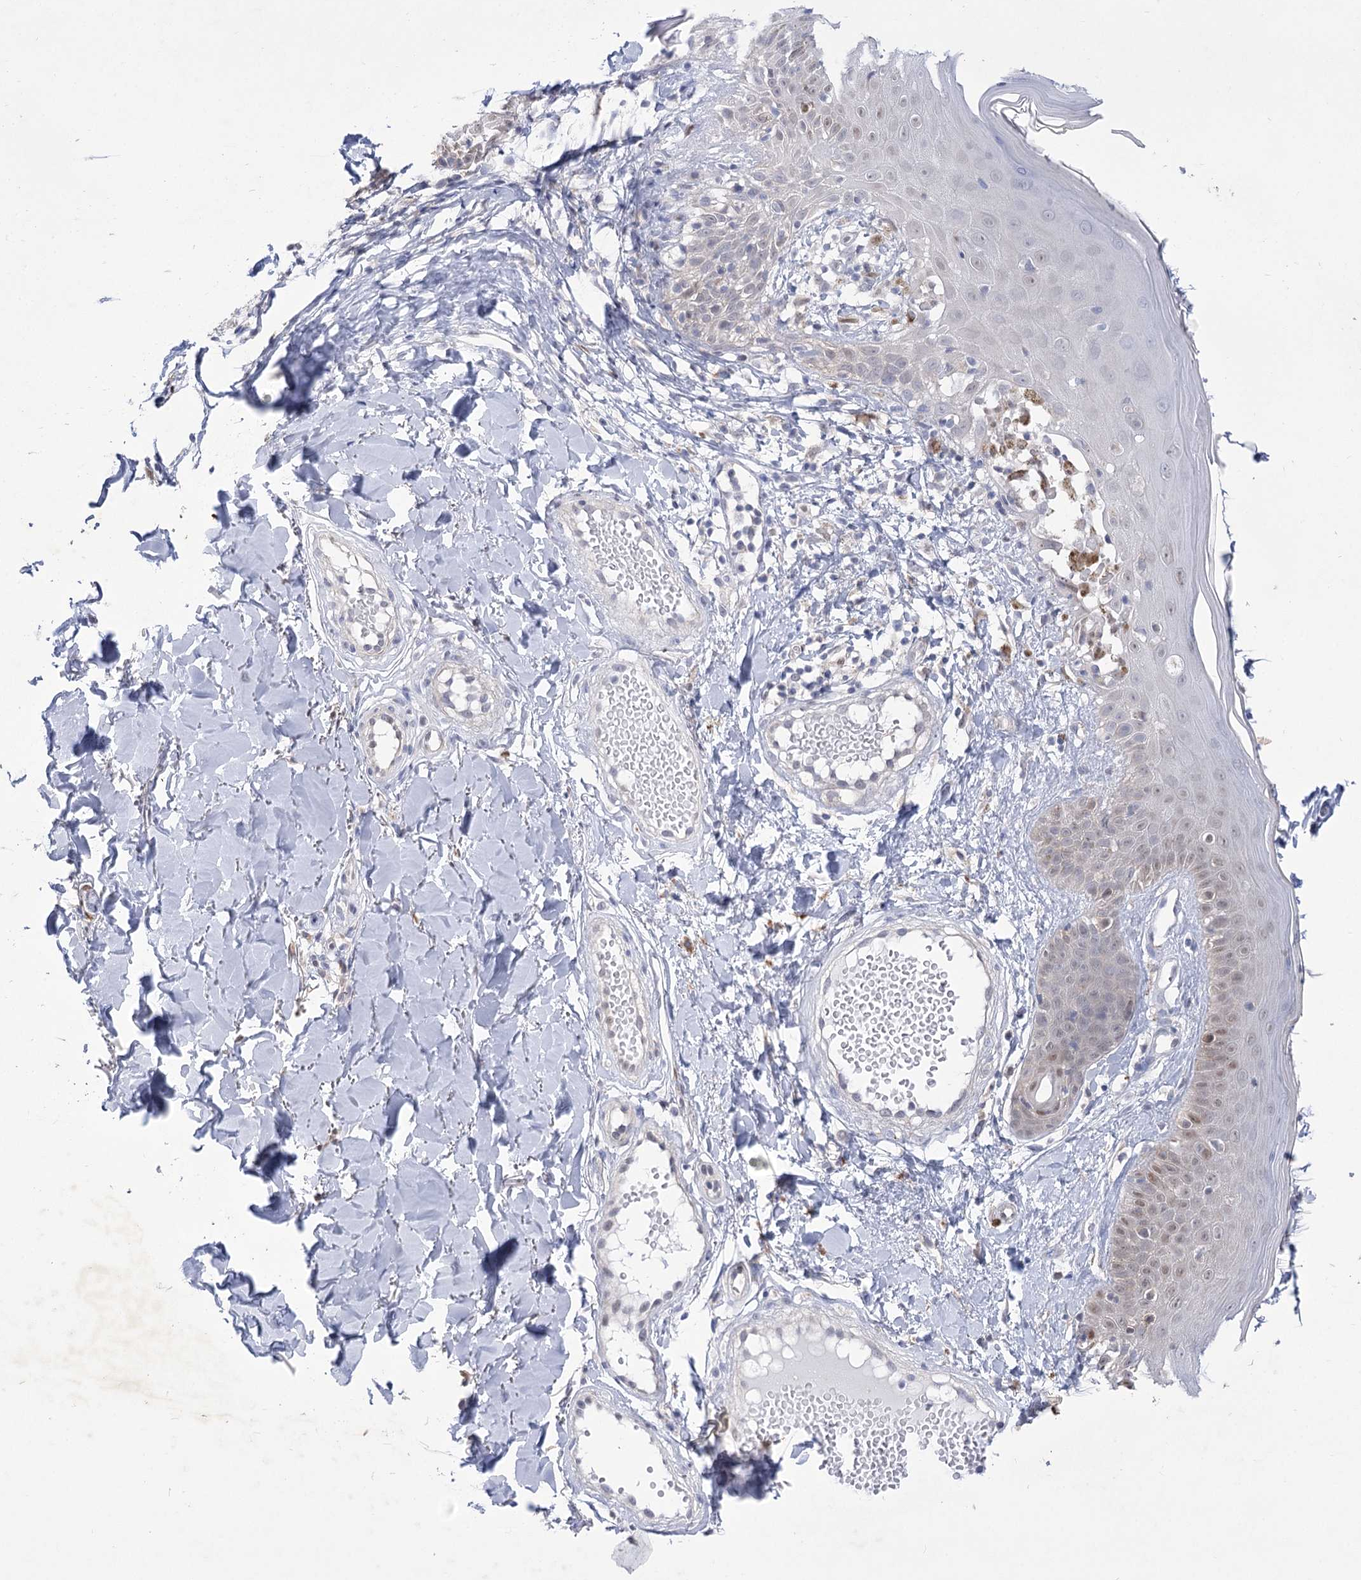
{"staining": {"intensity": "negative", "quantity": "none", "location": "none"}, "tissue": "skin", "cell_type": "Fibroblasts", "image_type": "normal", "snomed": [{"axis": "morphology", "description": "Normal tissue, NOS"}, {"axis": "topography", "description": "Skin"}], "caption": "Immunohistochemistry (IHC) of normal human skin demonstrates no expression in fibroblasts.", "gene": "SIAE", "patient": {"sex": "male", "age": 52}}